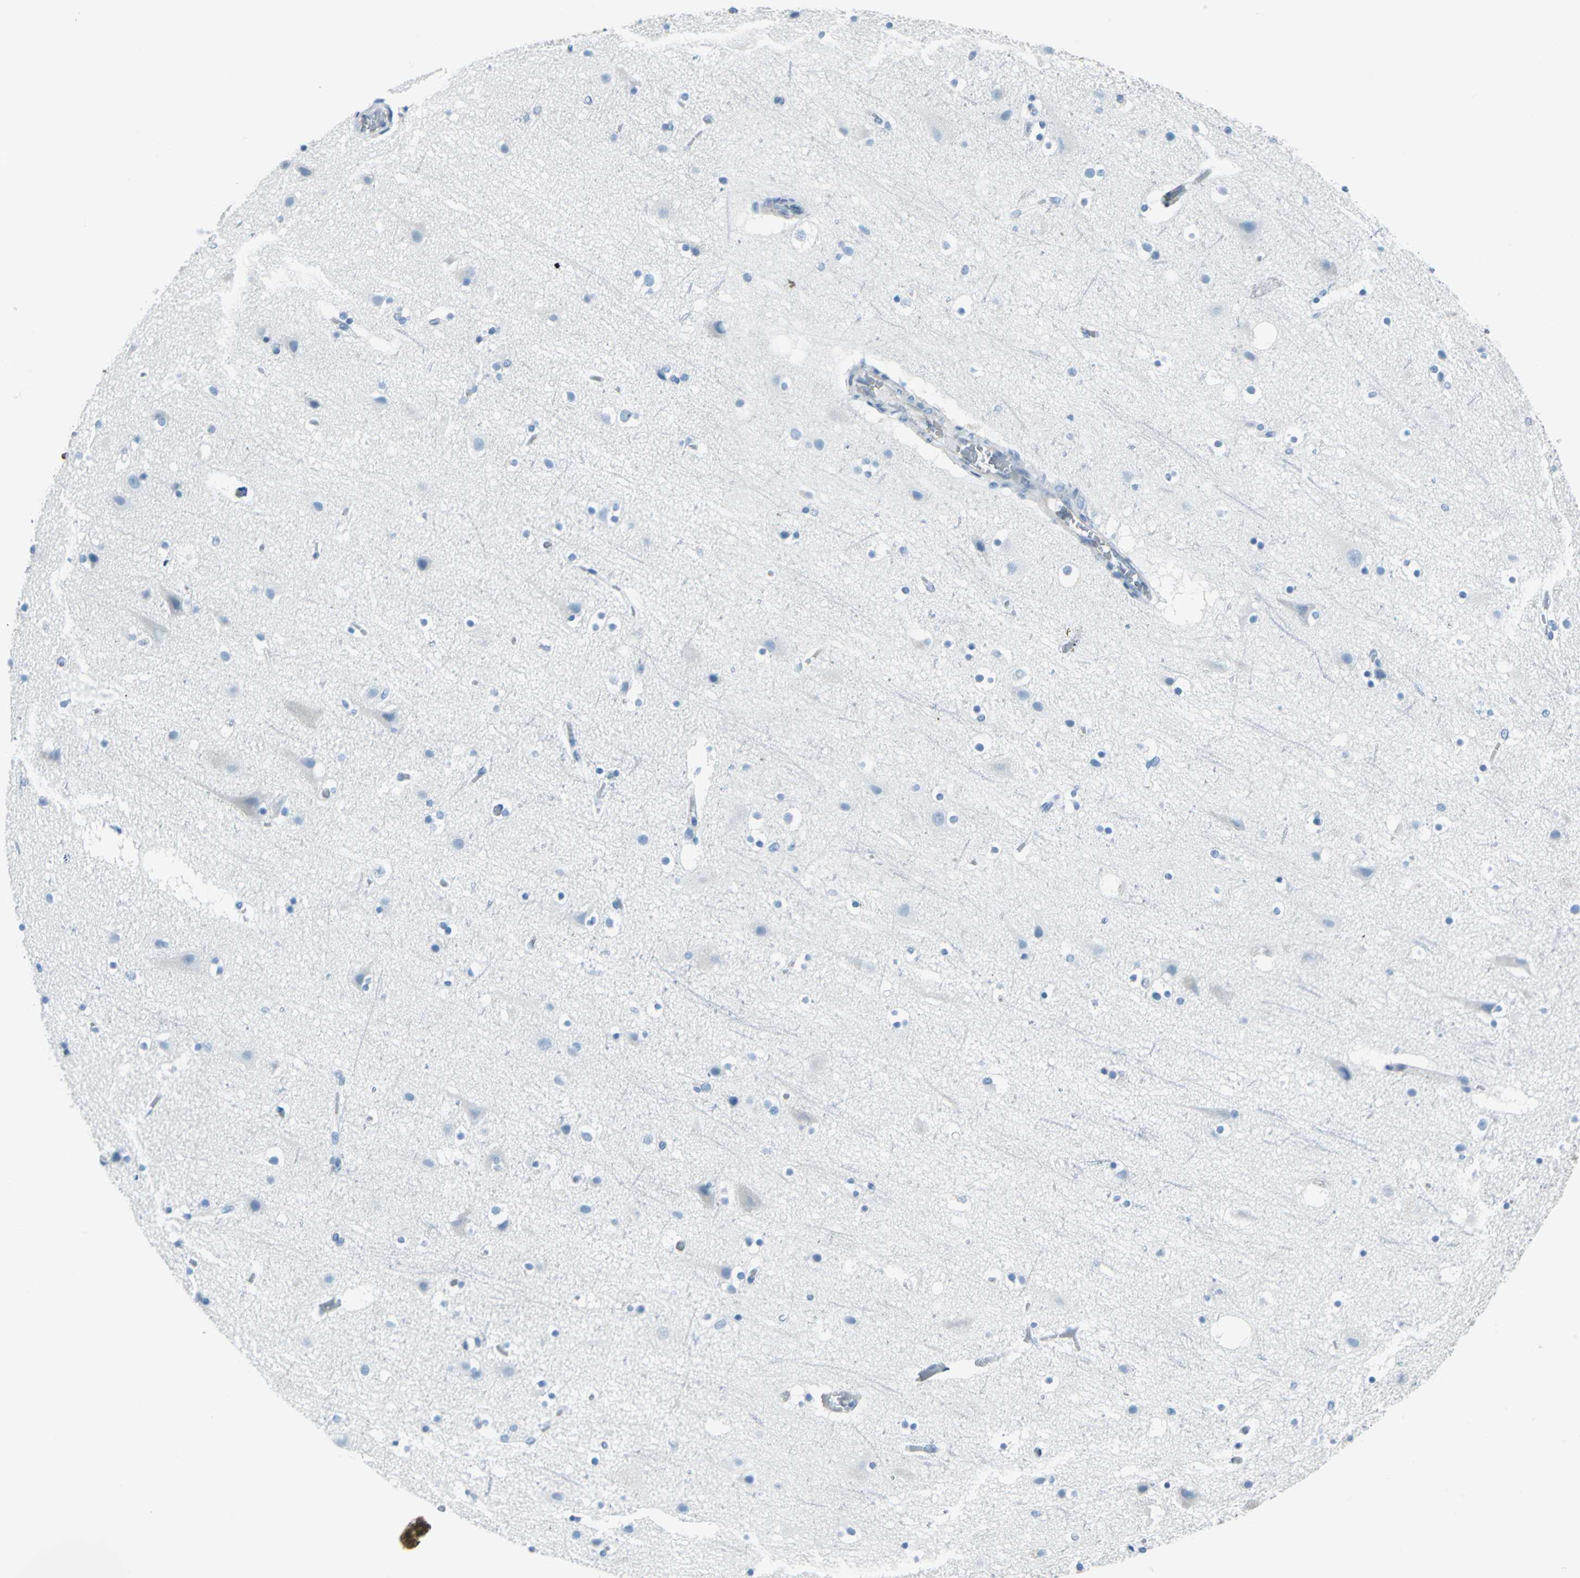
{"staining": {"intensity": "negative", "quantity": "none", "location": "none"}, "tissue": "cerebral cortex", "cell_type": "Endothelial cells", "image_type": "normal", "snomed": [{"axis": "morphology", "description": "Normal tissue, NOS"}, {"axis": "topography", "description": "Cerebral cortex"}], "caption": "Protein analysis of unremarkable cerebral cortex exhibits no significant positivity in endothelial cells.", "gene": "CYB5A", "patient": {"sex": "male", "age": 45}}